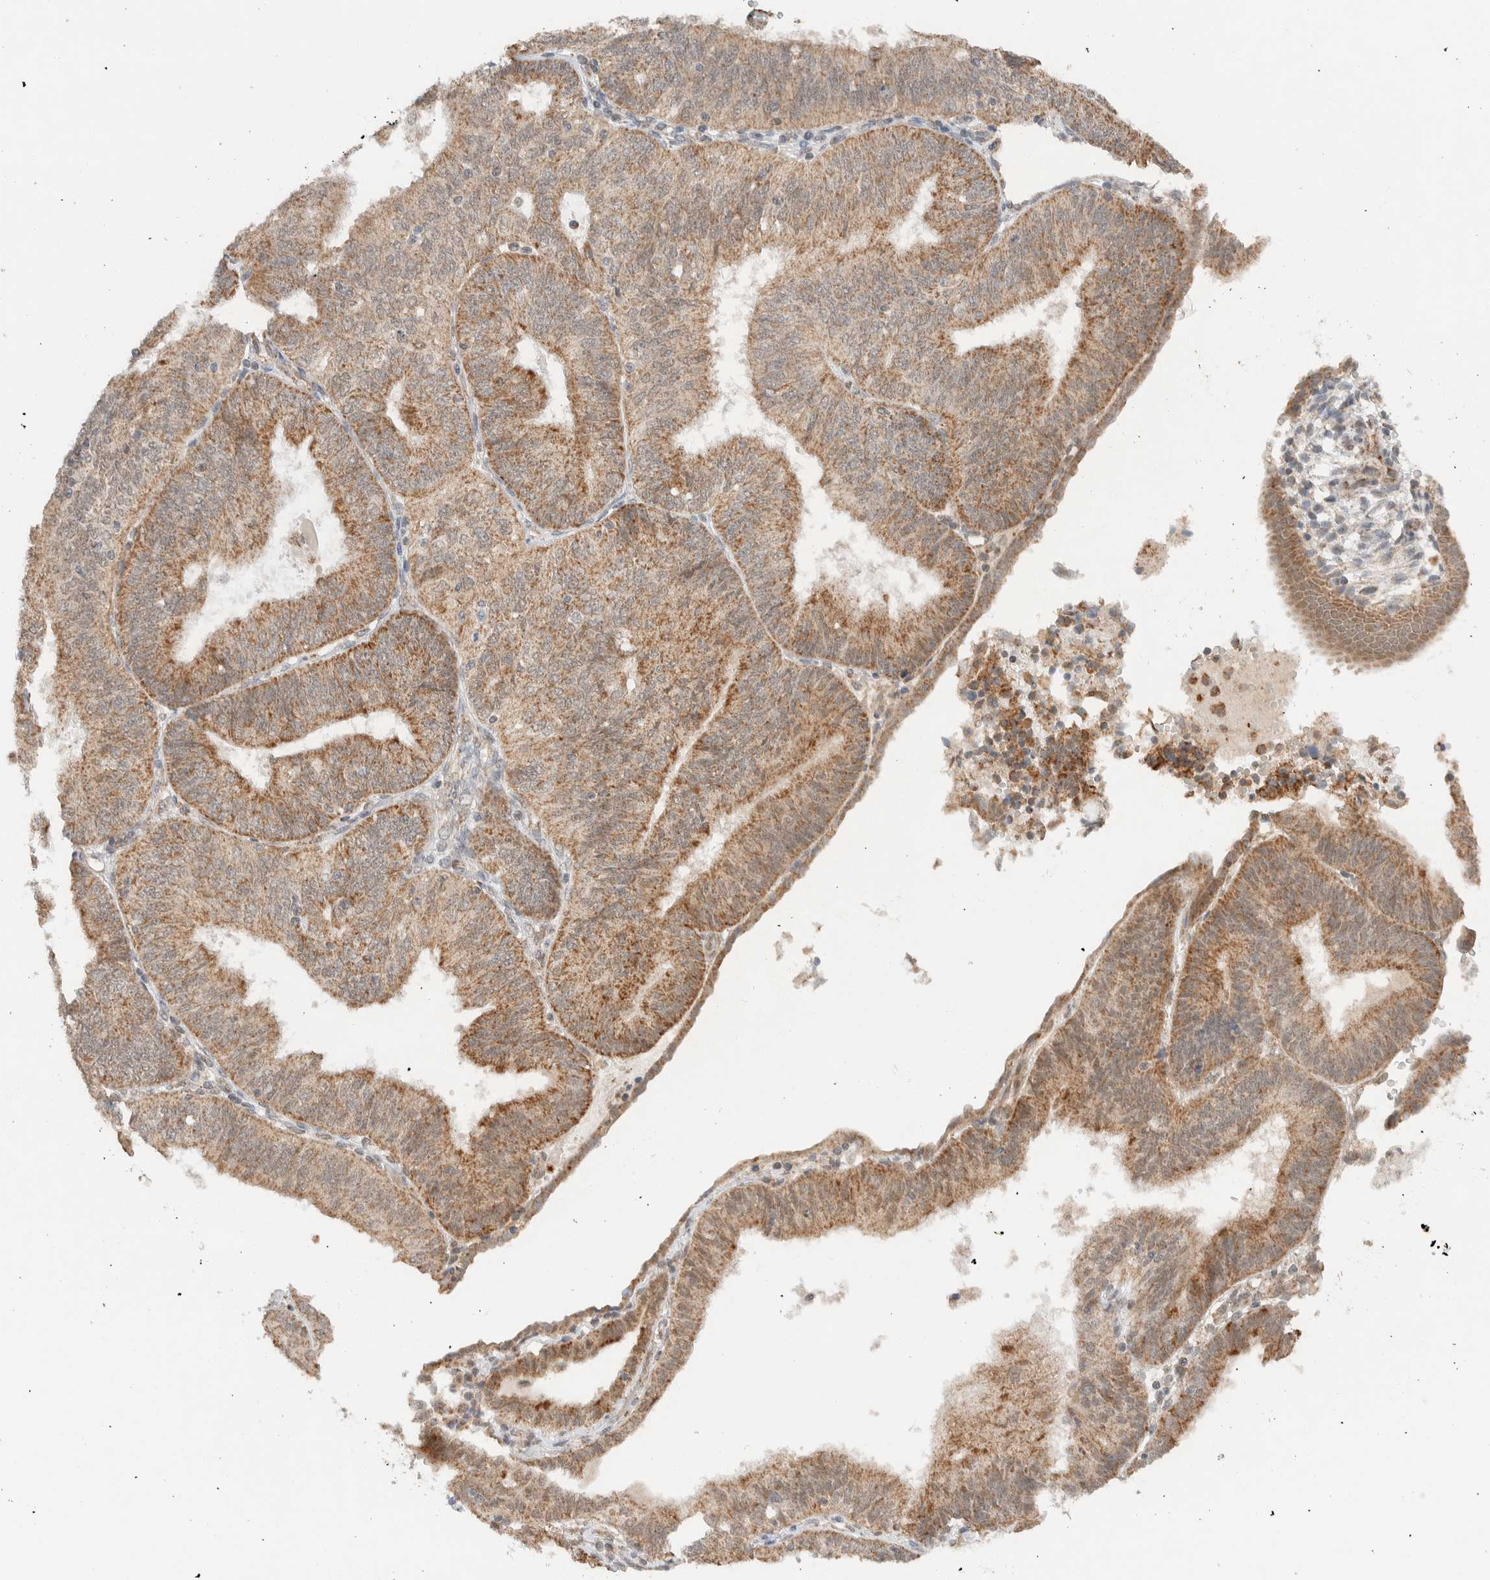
{"staining": {"intensity": "moderate", "quantity": ">75%", "location": "cytoplasmic/membranous"}, "tissue": "endometrial cancer", "cell_type": "Tumor cells", "image_type": "cancer", "snomed": [{"axis": "morphology", "description": "Adenocarcinoma, NOS"}, {"axis": "topography", "description": "Endometrium"}], "caption": "Protein analysis of adenocarcinoma (endometrial) tissue exhibits moderate cytoplasmic/membranous staining in about >75% of tumor cells. (DAB IHC, brown staining for protein, blue staining for nuclei).", "gene": "MRPL41", "patient": {"sex": "female", "age": 58}}